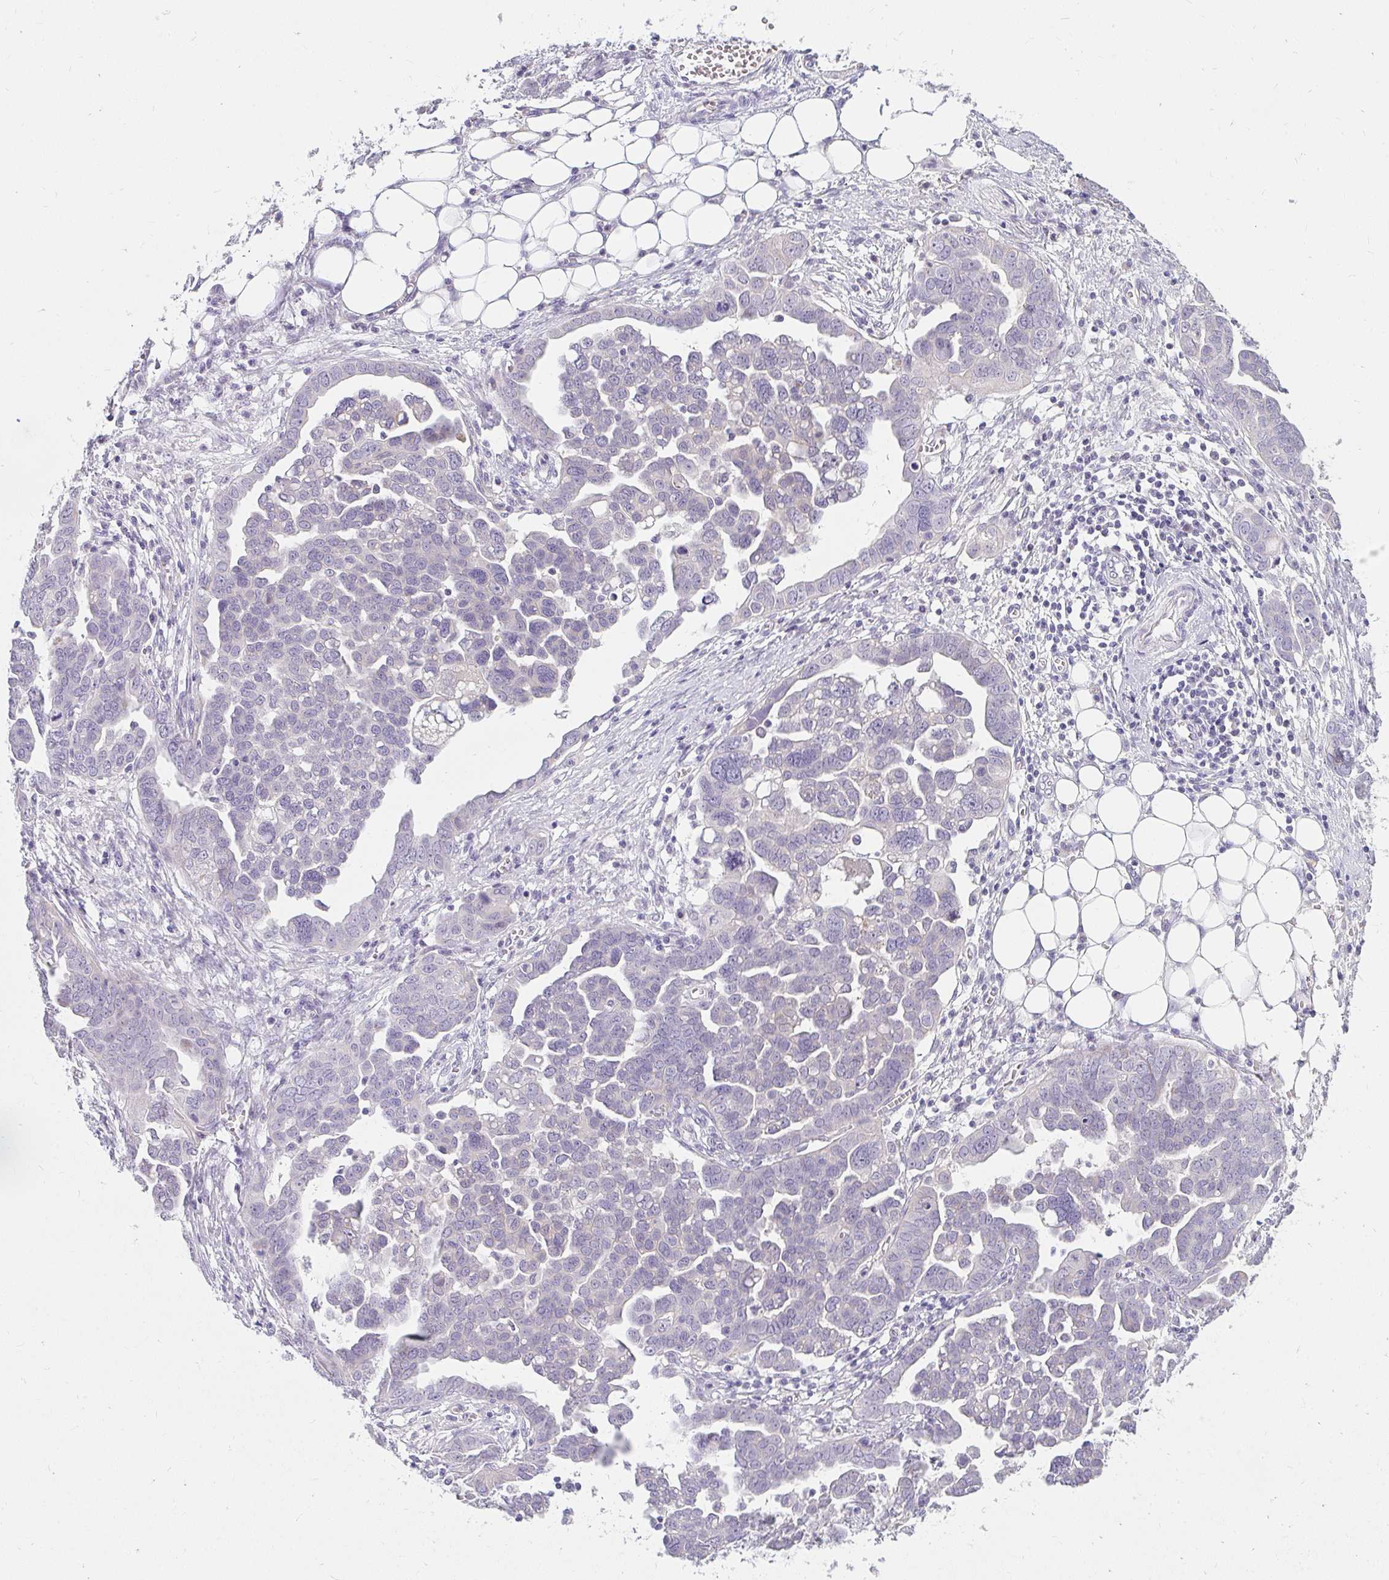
{"staining": {"intensity": "negative", "quantity": "none", "location": "none"}, "tissue": "ovarian cancer", "cell_type": "Tumor cells", "image_type": "cancer", "snomed": [{"axis": "morphology", "description": "Cystadenocarcinoma, serous, NOS"}, {"axis": "topography", "description": "Ovary"}], "caption": "Image shows no protein staining in tumor cells of ovarian serous cystadenocarcinoma tissue.", "gene": "PPP1R3G", "patient": {"sex": "female", "age": 59}}